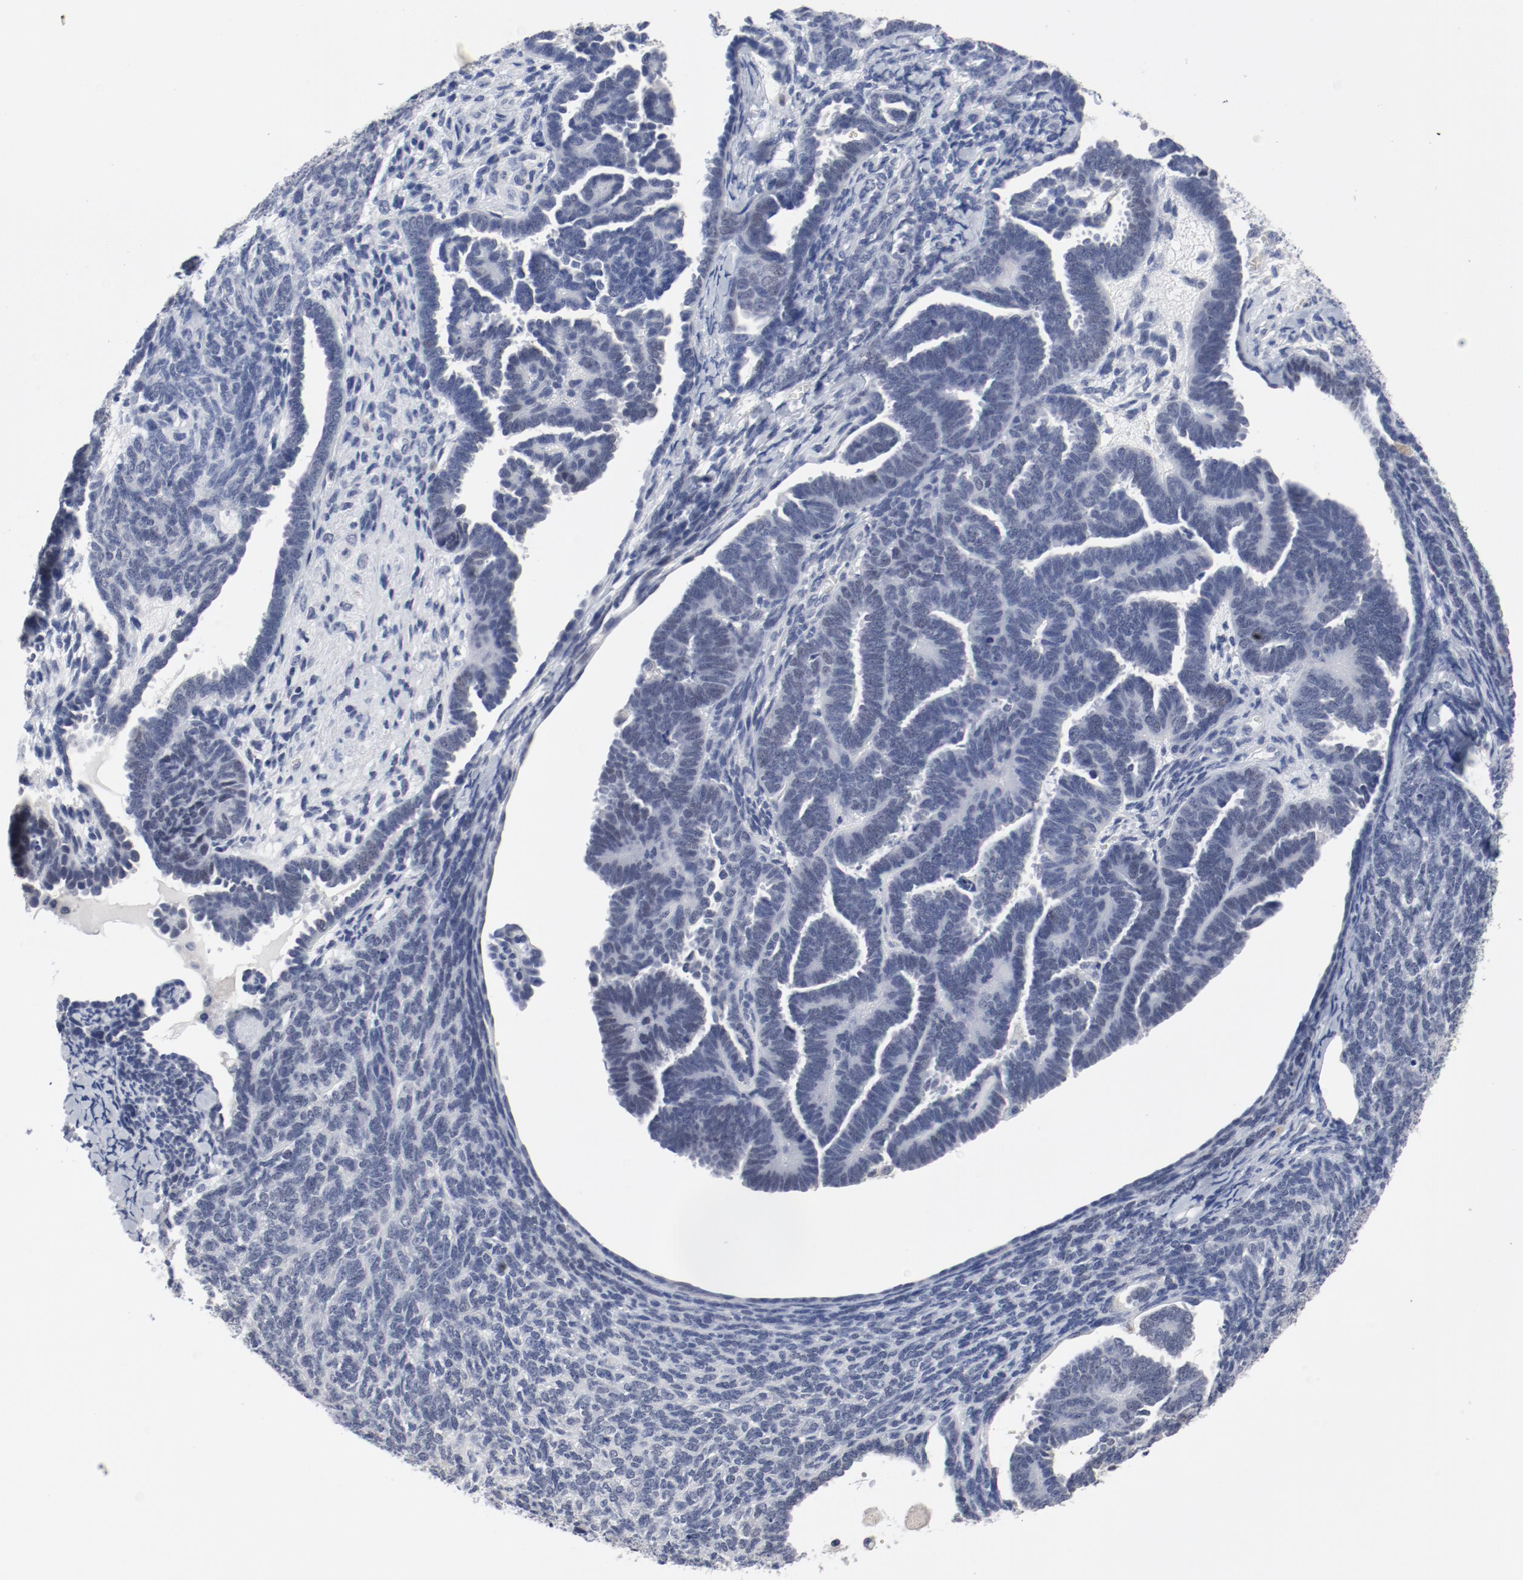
{"staining": {"intensity": "negative", "quantity": "none", "location": "none"}, "tissue": "endometrial cancer", "cell_type": "Tumor cells", "image_type": "cancer", "snomed": [{"axis": "morphology", "description": "Neoplasm, malignant, NOS"}, {"axis": "topography", "description": "Endometrium"}], "caption": "Tumor cells are negative for protein expression in human endometrial malignant neoplasm.", "gene": "ANKLE2", "patient": {"sex": "female", "age": 74}}